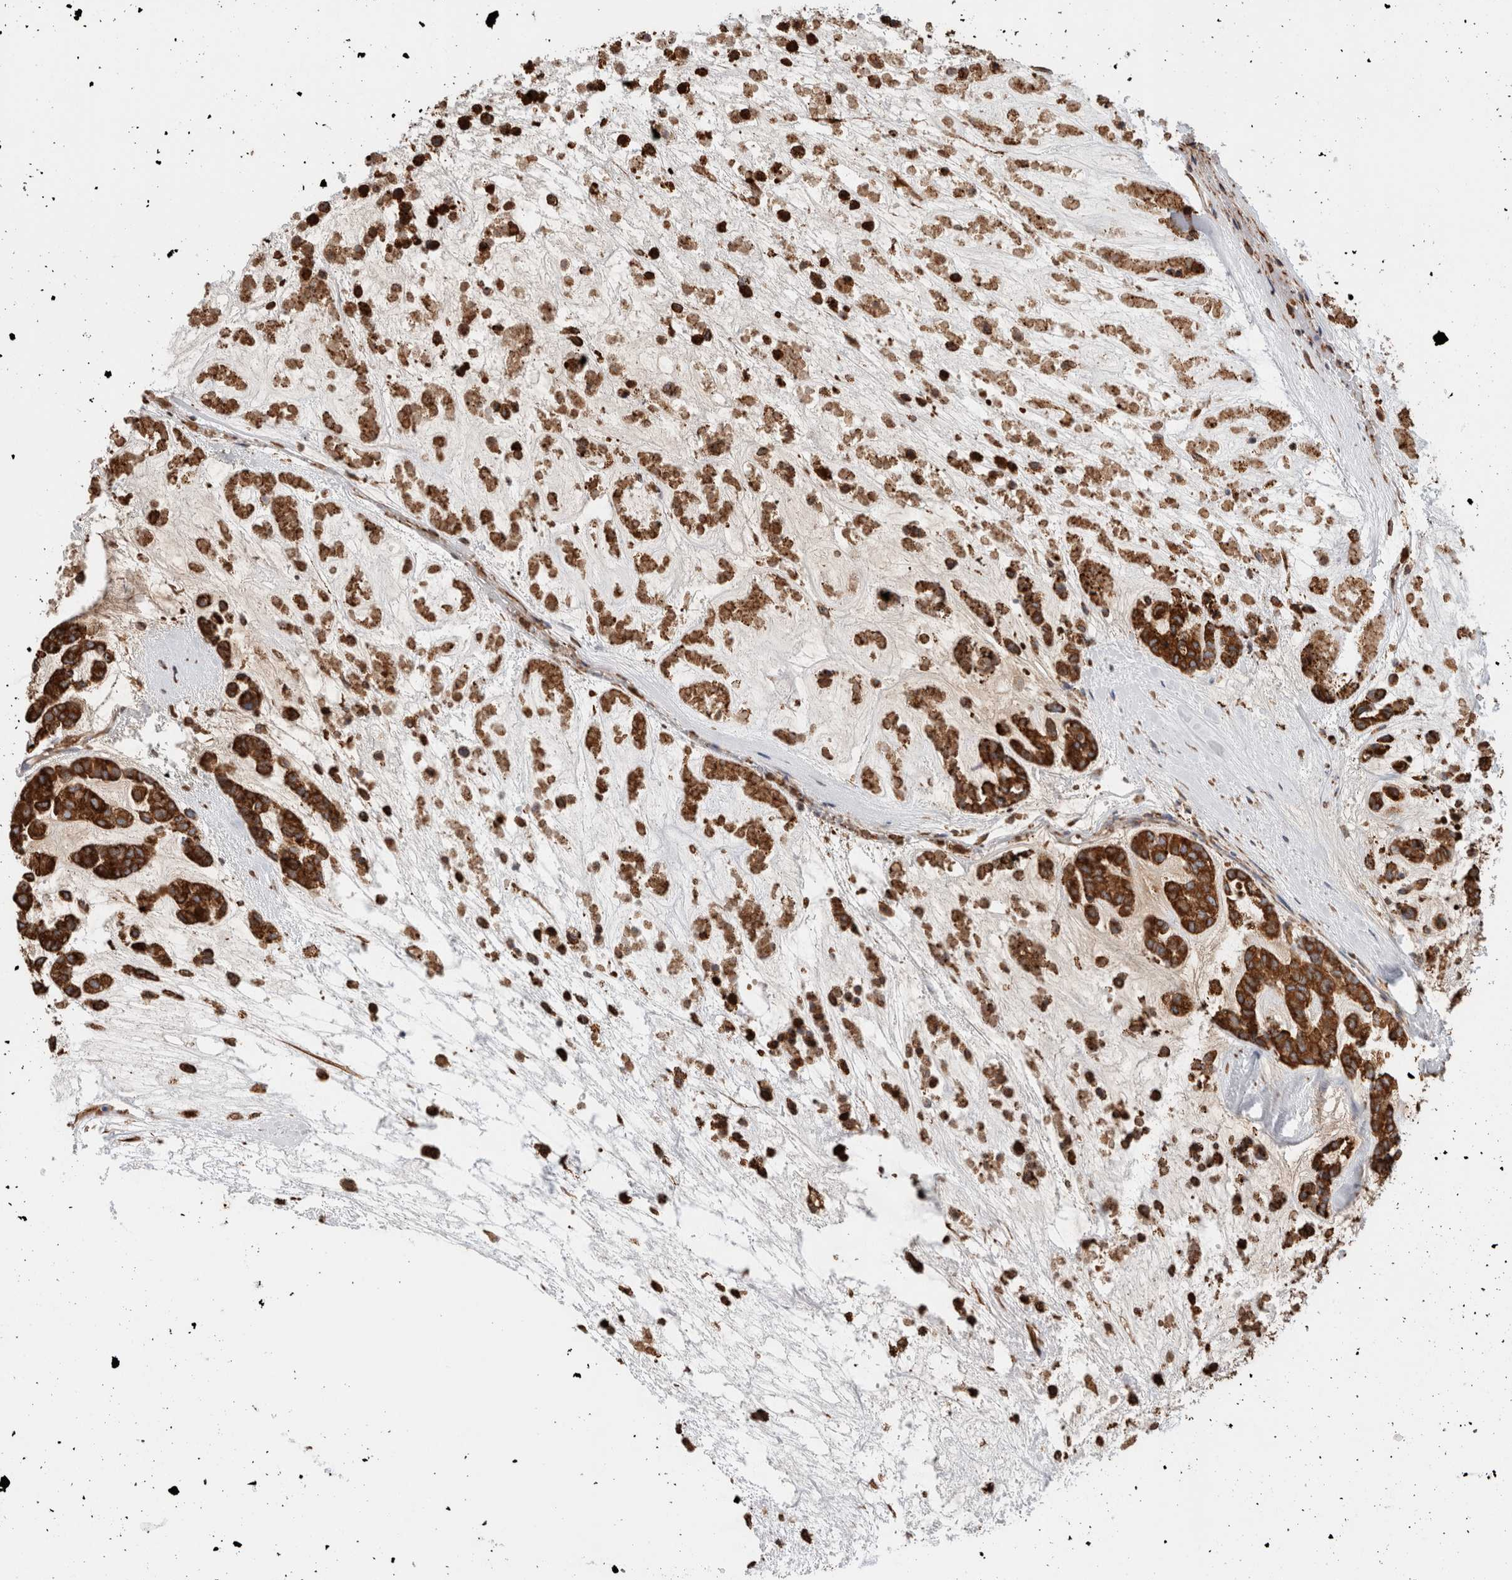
{"staining": {"intensity": "strong", "quantity": ">75%", "location": "cytoplasmic/membranous"}, "tissue": "head and neck cancer", "cell_type": "Tumor cells", "image_type": "cancer", "snomed": [{"axis": "morphology", "description": "Adenocarcinoma, NOS"}, {"axis": "morphology", "description": "Adenoma, NOS"}, {"axis": "topography", "description": "Head-Neck"}], "caption": "Tumor cells exhibit high levels of strong cytoplasmic/membranous positivity in about >75% of cells in head and neck adenoma. The protein is shown in brown color, while the nuclei are stained blue.", "gene": "P4HA1", "patient": {"sex": "female", "age": 55}}